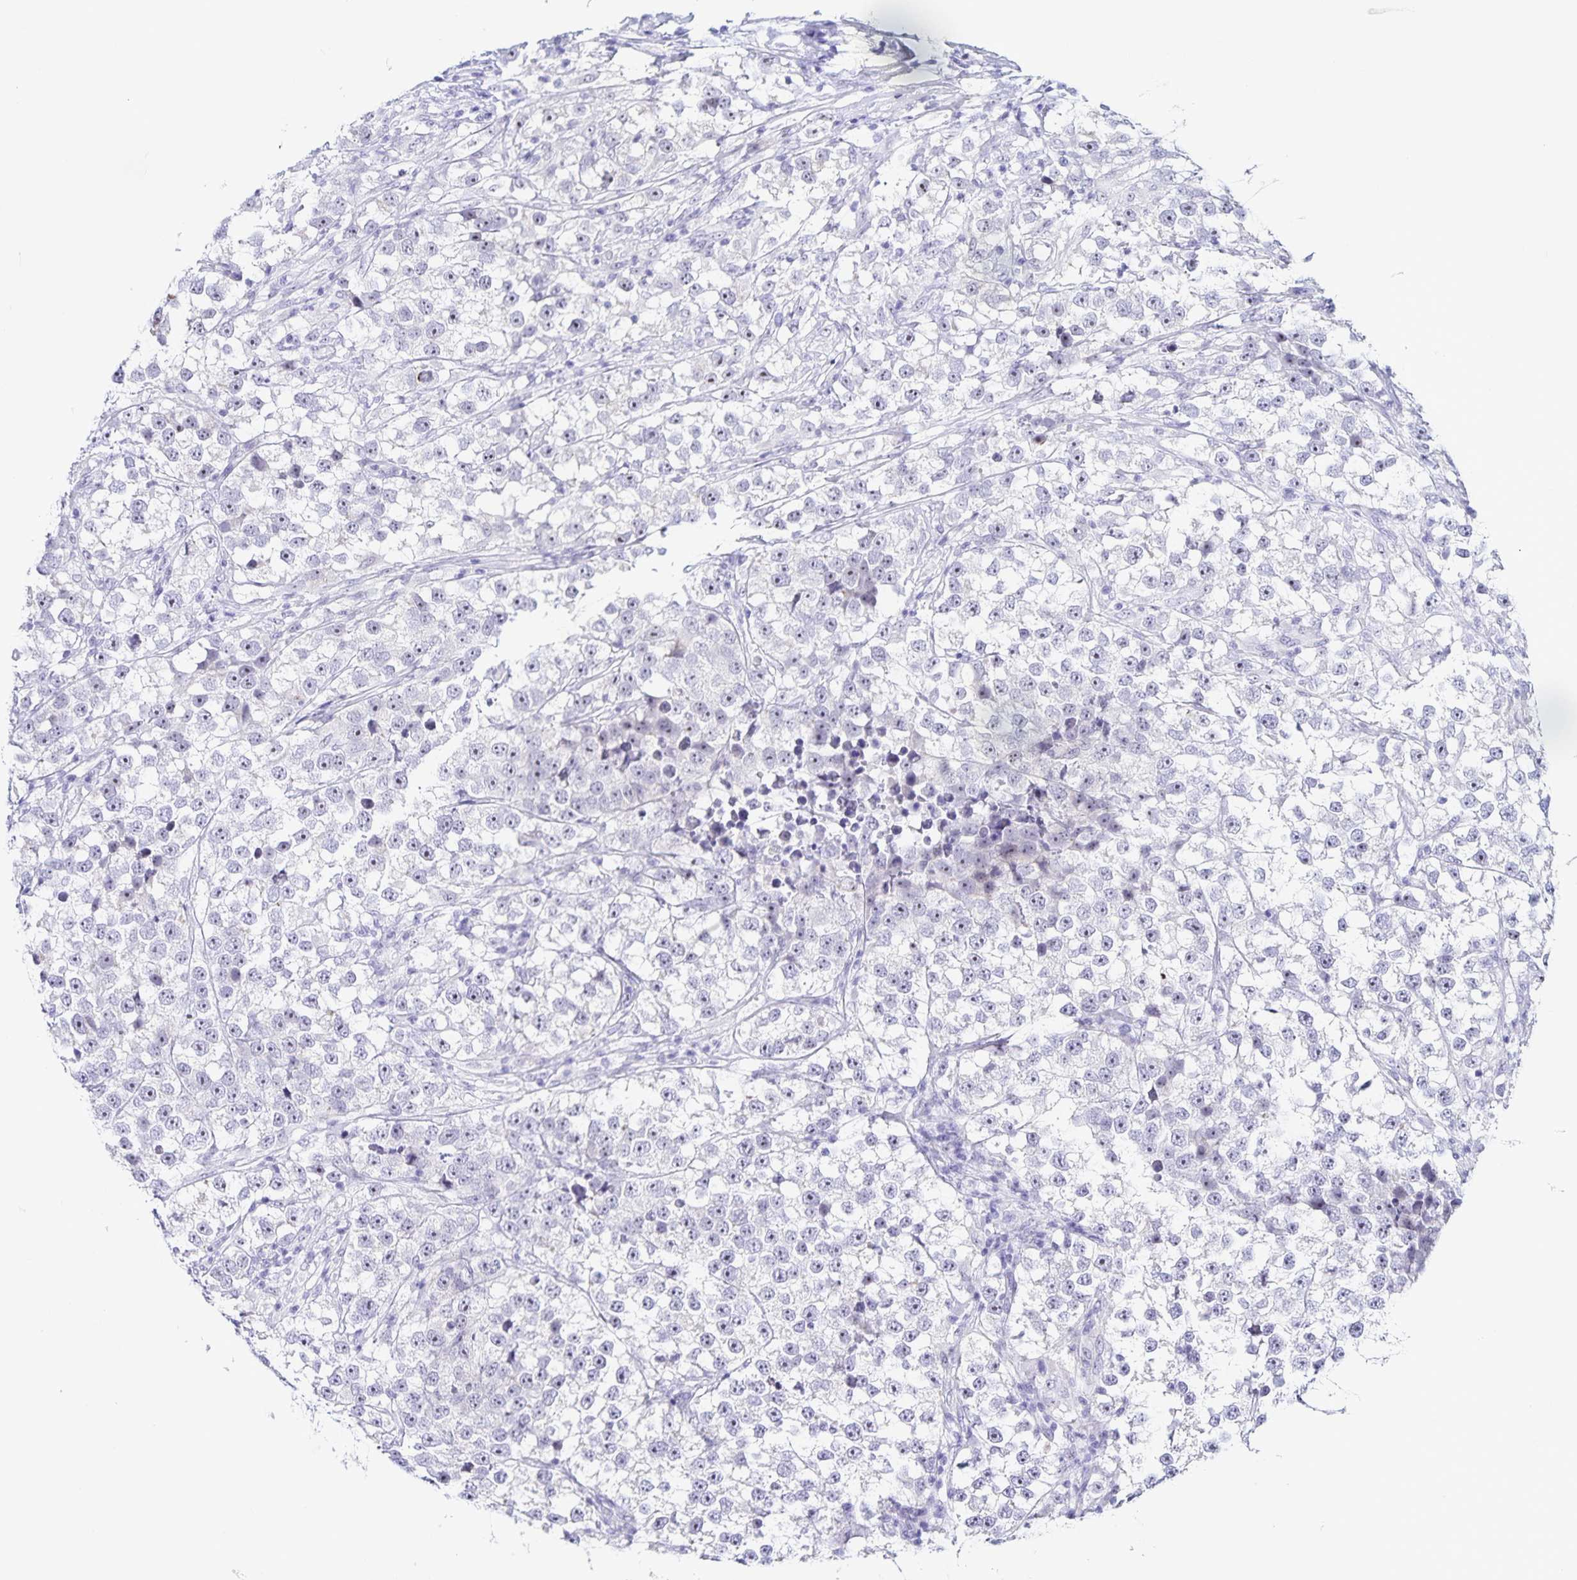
{"staining": {"intensity": "weak", "quantity": "<25%", "location": "nuclear"}, "tissue": "testis cancer", "cell_type": "Tumor cells", "image_type": "cancer", "snomed": [{"axis": "morphology", "description": "Seminoma, NOS"}, {"axis": "topography", "description": "Testis"}], "caption": "Tumor cells show no significant protein staining in testis cancer.", "gene": "FAM170A", "patient": {"sex": "male", "age": 46}}